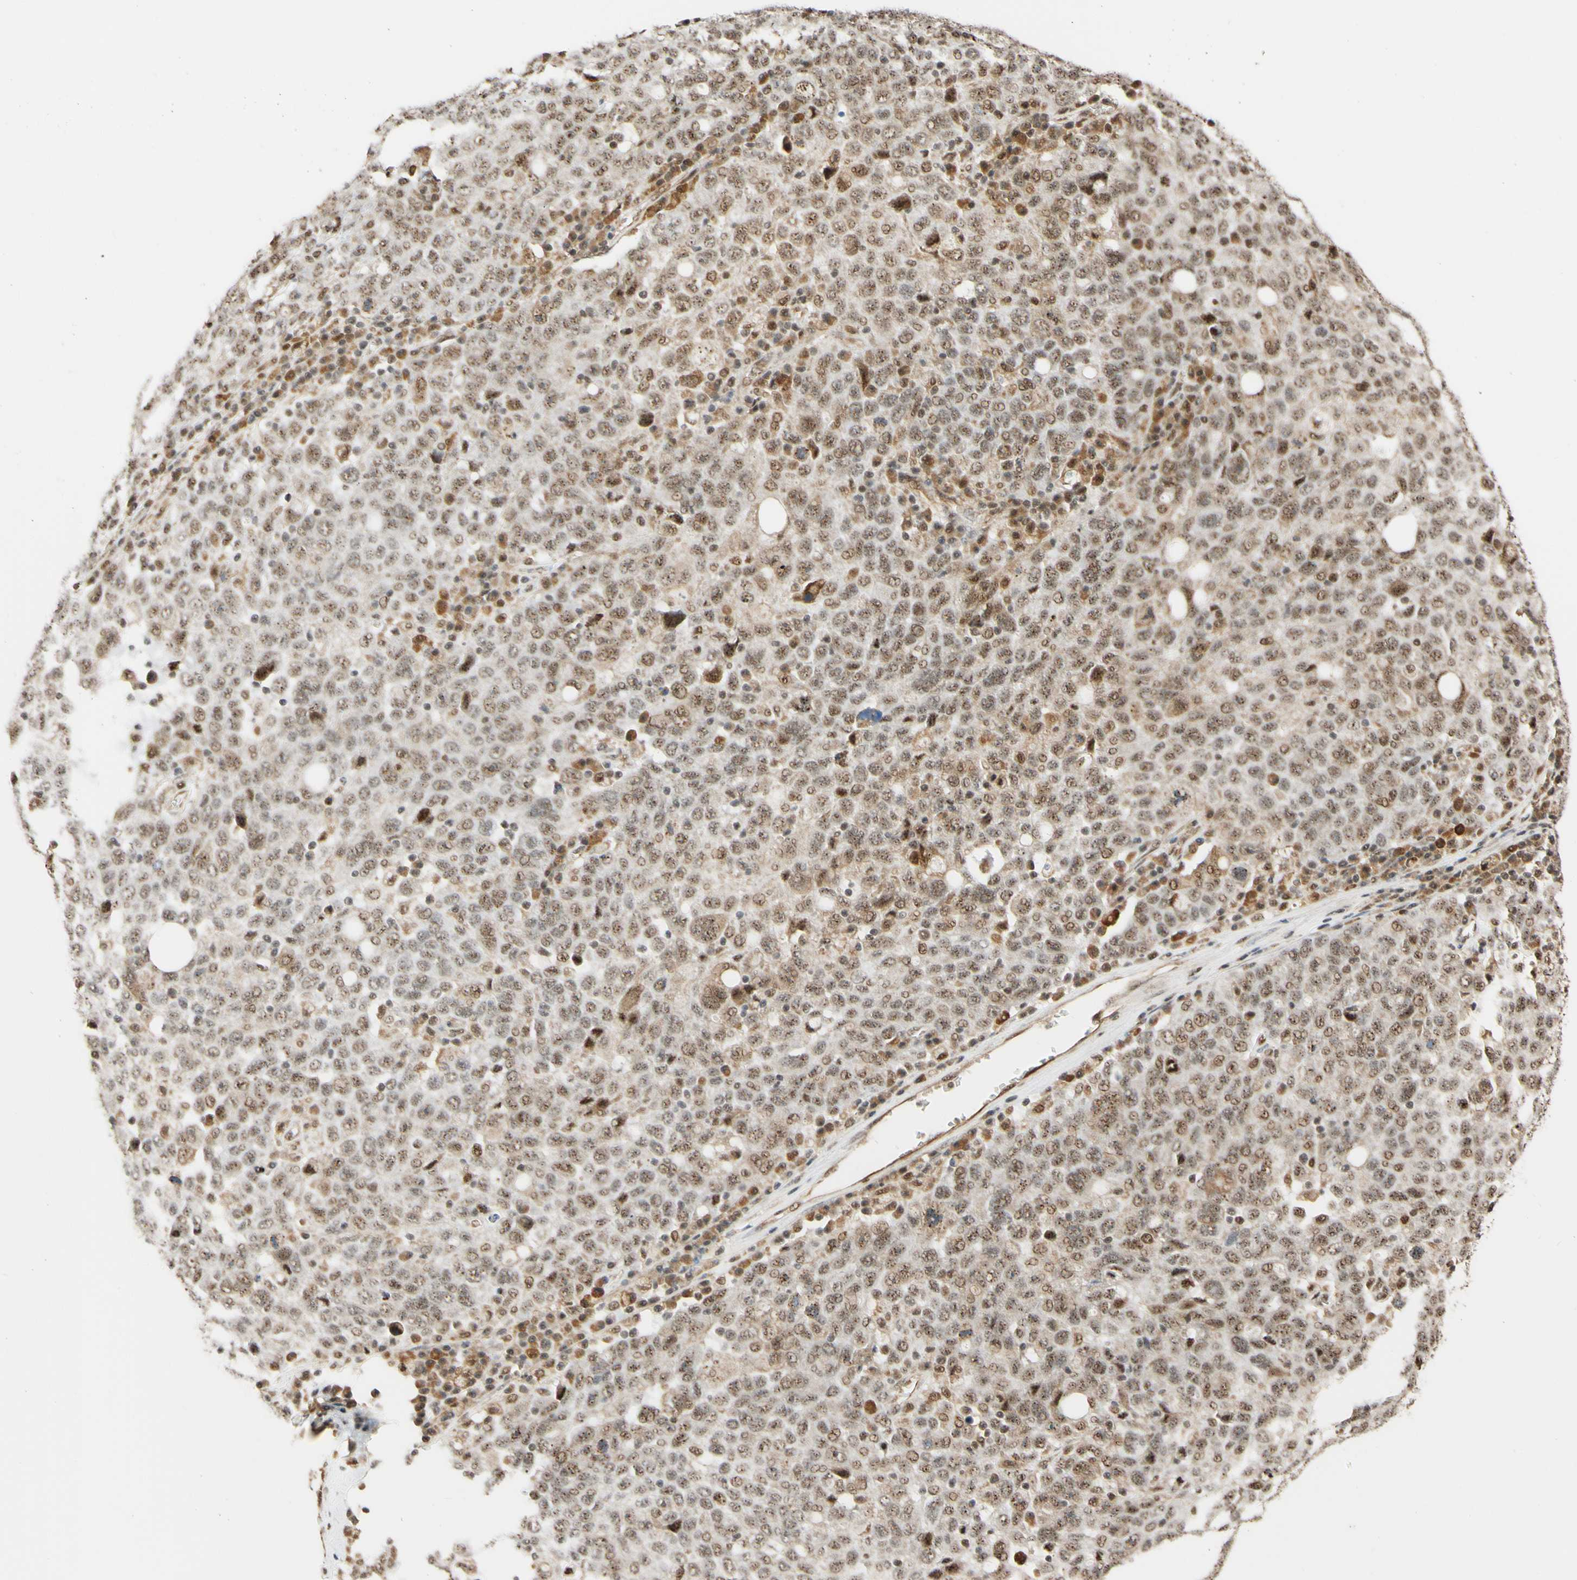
{"staining": {"intensity": "moderate", "quantity": ">75%", "location": "cytoplasmic/membranous,nuclear"}, "tissue": "ovarian cancer", "cell_type": "Tumor cells", "image_type": "cancer", "snomed": [{"axis": "morphology", "description": "Carcinoma, endometroid"}, {"axis": "topography", "description": "Ovary"}], "caption": "Moderate cytoplasmic/membranous and nuclear positivity is present in approximately >75% of tumor cells in ovarian cancer. (DAB = brown stain, brightfield microscopy at high magnification).", "gene": "SAP18", "patient": {"sex": "female", "age": 62}}